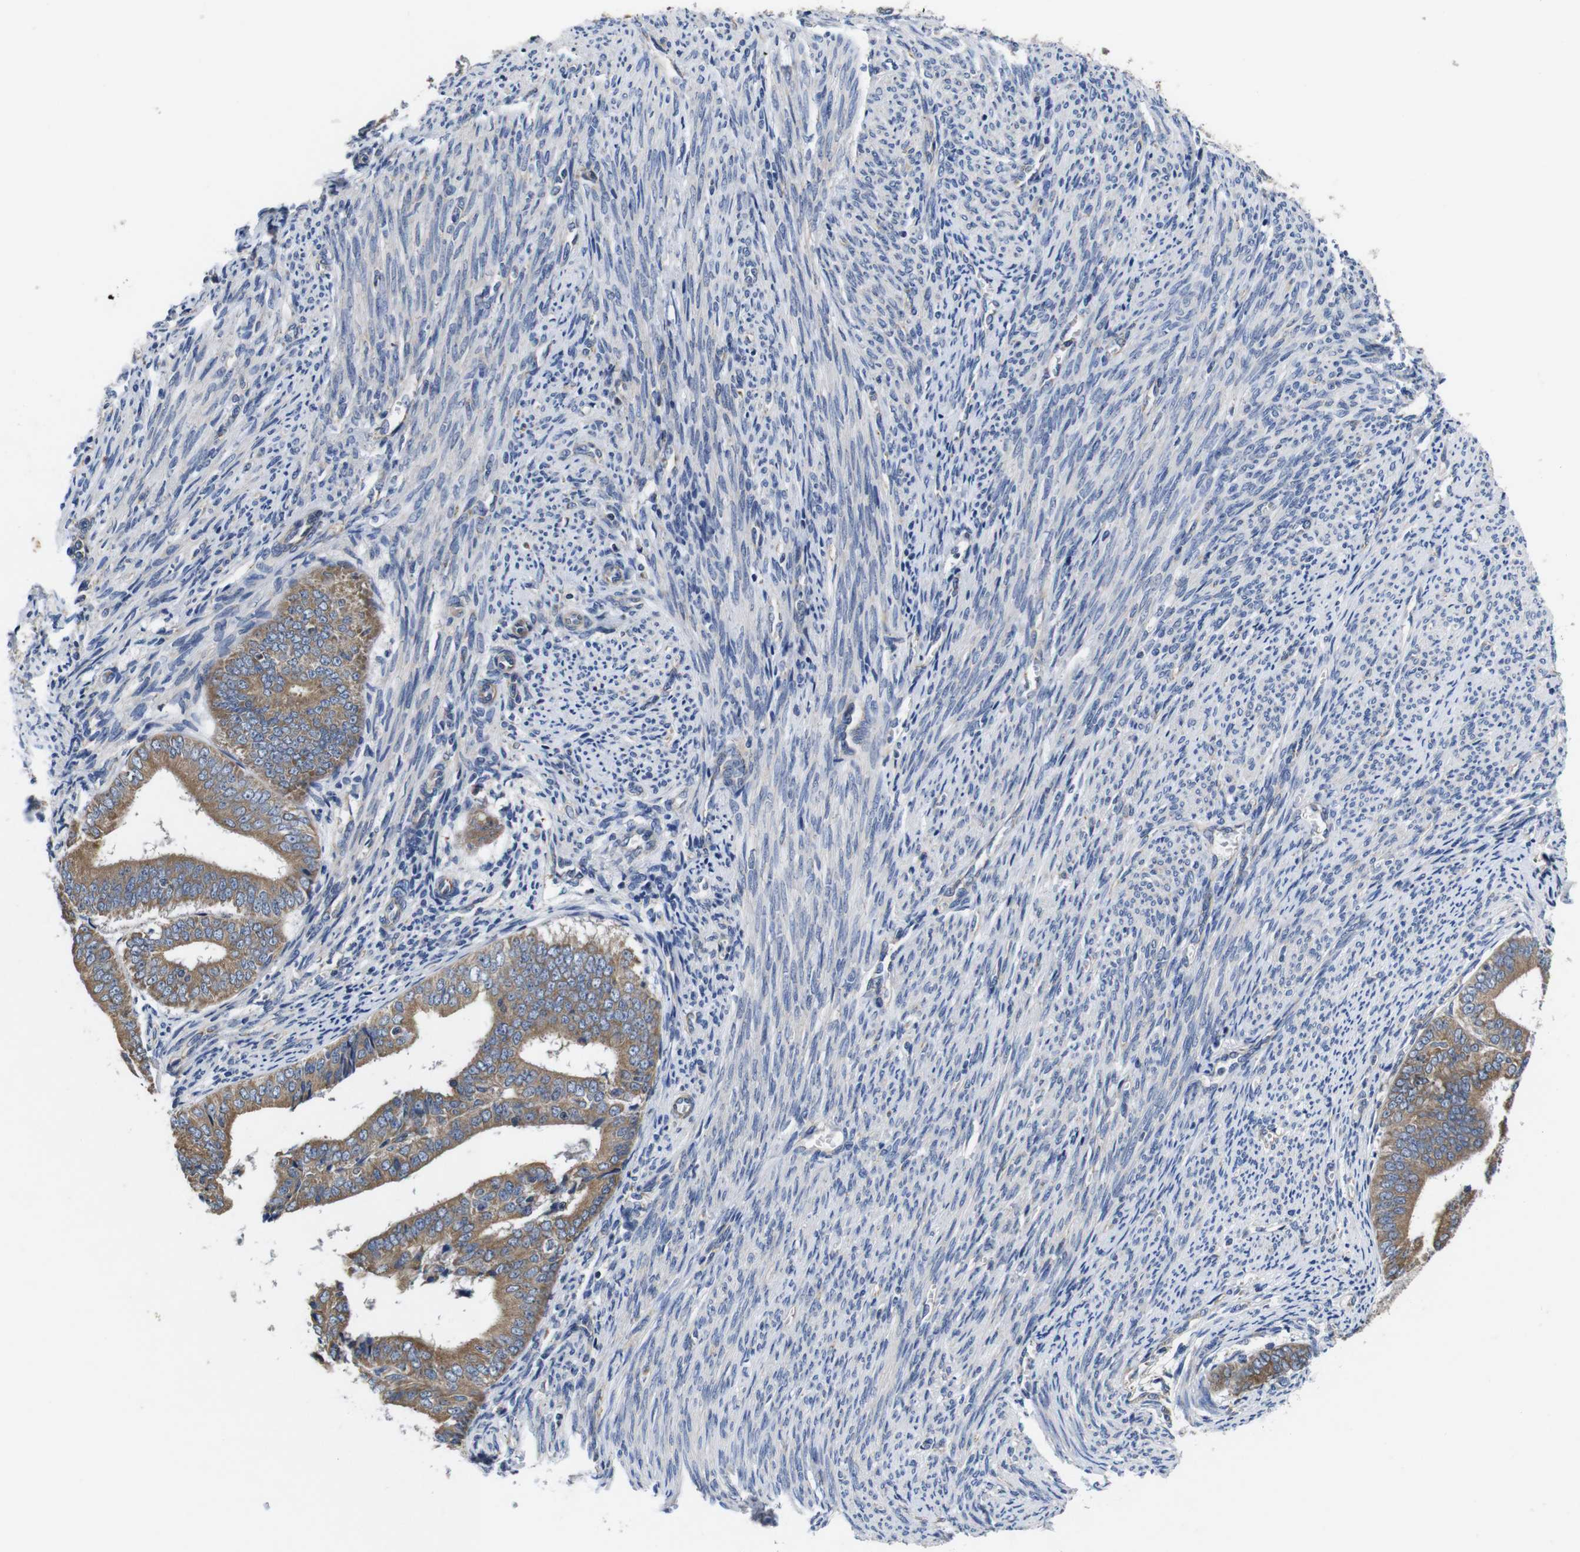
{"staining": {"intensity": "moderate", "quantity": ">75%", "location": "cytoplasmic/membranous"}, "tissue": "endometrial cancer", "cell_type": "Tumor cells", "image_type": "cancer", "snomed": [{"axis": "morphology", "description": "Adenocarcinoma, NOS"}, {"axis": "topography", "description": "Endometrium"}], "caption": "Immunohistochemical staining of endometrial adenocarcinoma demonstrates medium levels of moderate cytoplasmic/membranous staining in approximately >75% of tumor cells. (Stains: DAB in brown, nuclei in blue, Microscopy: brightfield microscopy at high magnification).", "gene": "MARCHF7", "patient": {"sex": "female", "age": 63}}